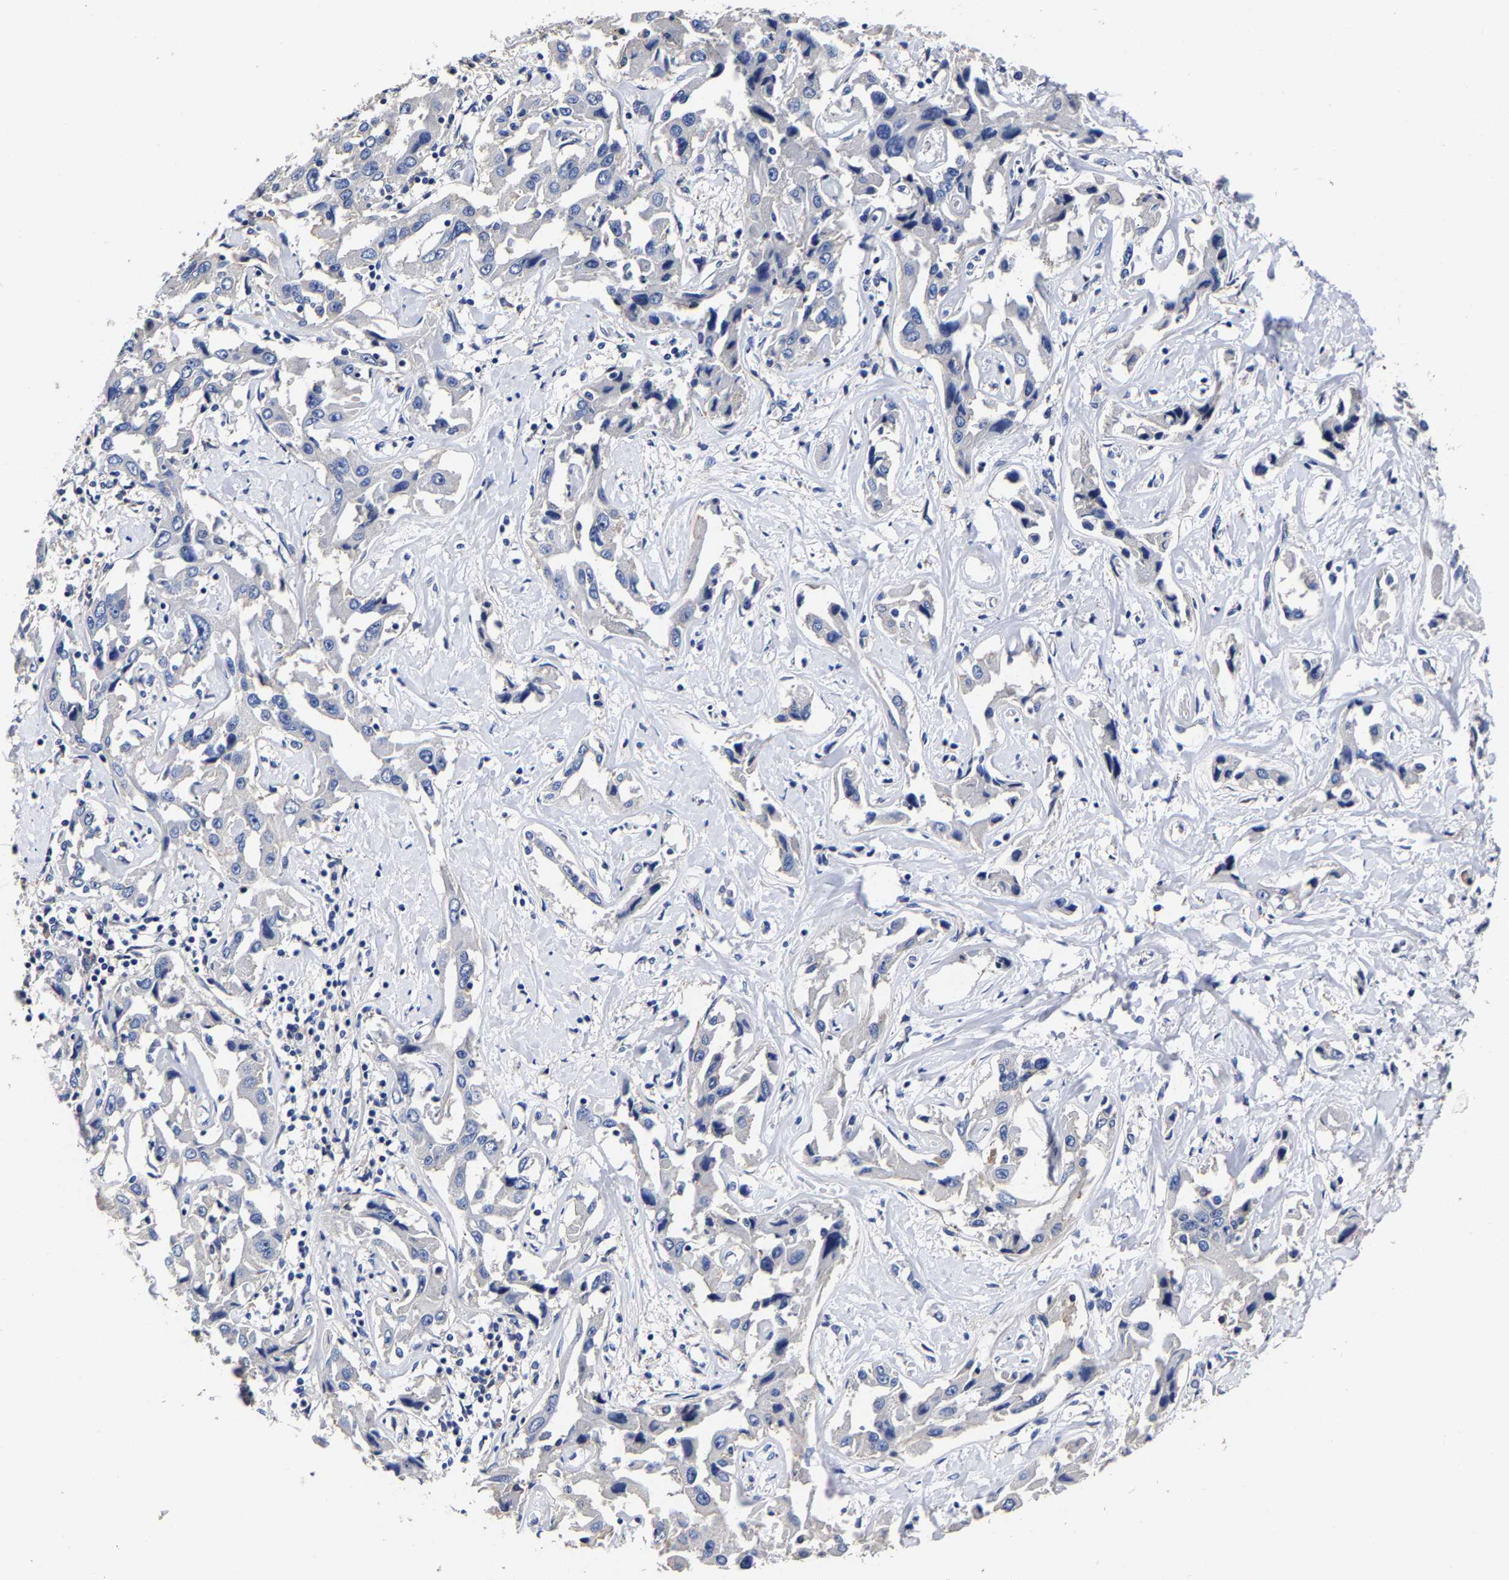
{"staining": {"intensity": "negative", "quantity": "none", "location": "none"}, "tissue": "liver cancer", "cell_type": "Tumor cells", "image_type": "cancer", "snomed": [{"axis": "morphology", "description": "Cholangiocarcinoma"}, {"axis": "topography", "description": "Liver"}], "caption": "The image exhibits no staining of tumor cells in liver cancer.", "gene": "AASS", "patient": {"sex": "male", "age": 59}}